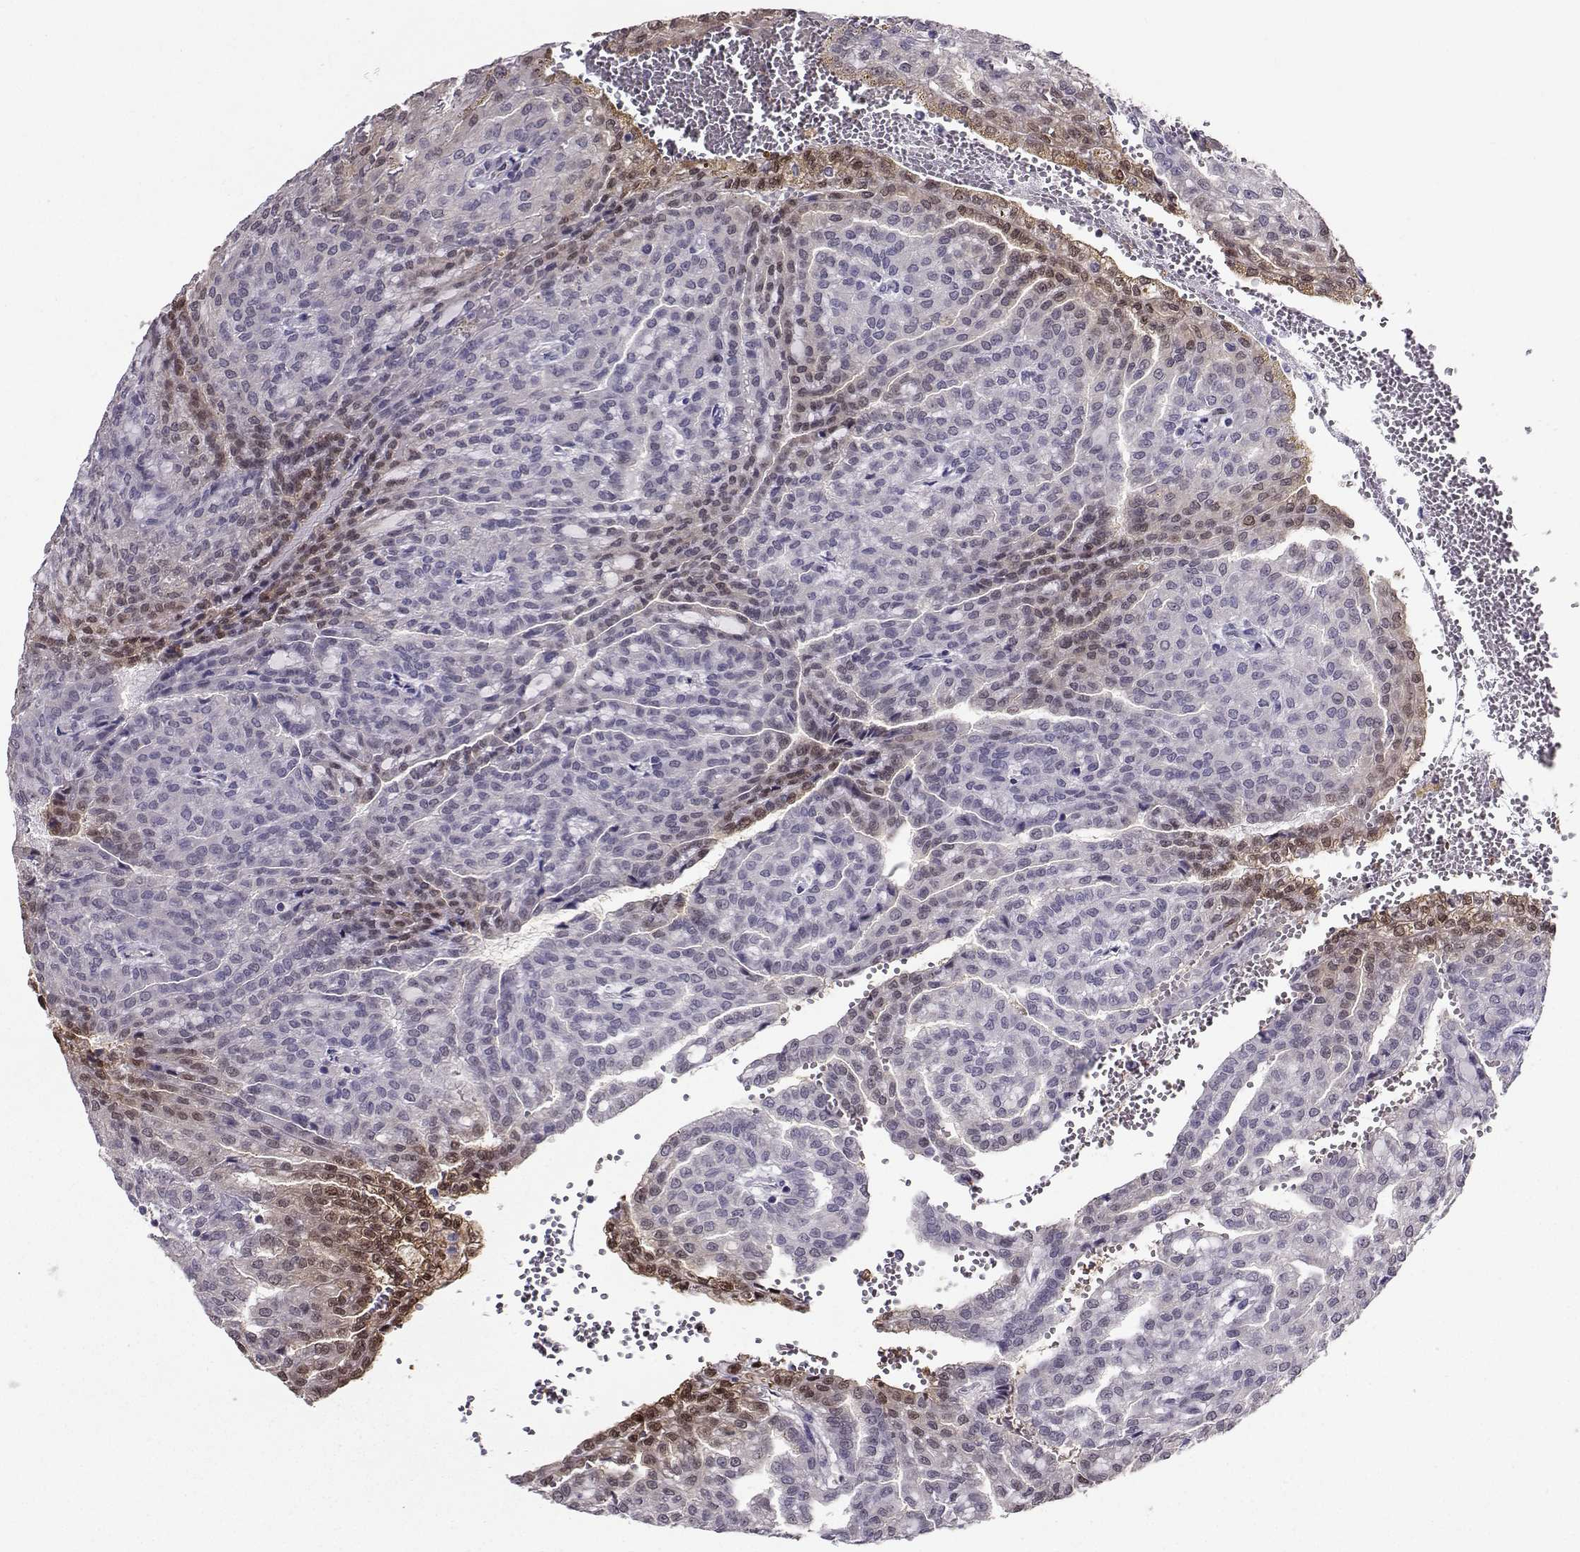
{"staining": {"intensity": "weak", "quantity": "<25%", "location": "cytoplasmic/membranous,nuclear"}, "tissue": "renal cancer", "cell_type": "Tumor cells", "image_type": "cancer", "snomed": [{"axis": "morphology", "description": "Adenocarcinoma, NOS"}, {"axis": "topography", "description": "Kidney"}], "caption": "The histopathology image reveals no staining of tumor cells in renal cancer (adenocarcinoma).", "gene": "PGK1", "patient": {"sex": "male", "age": 63}}